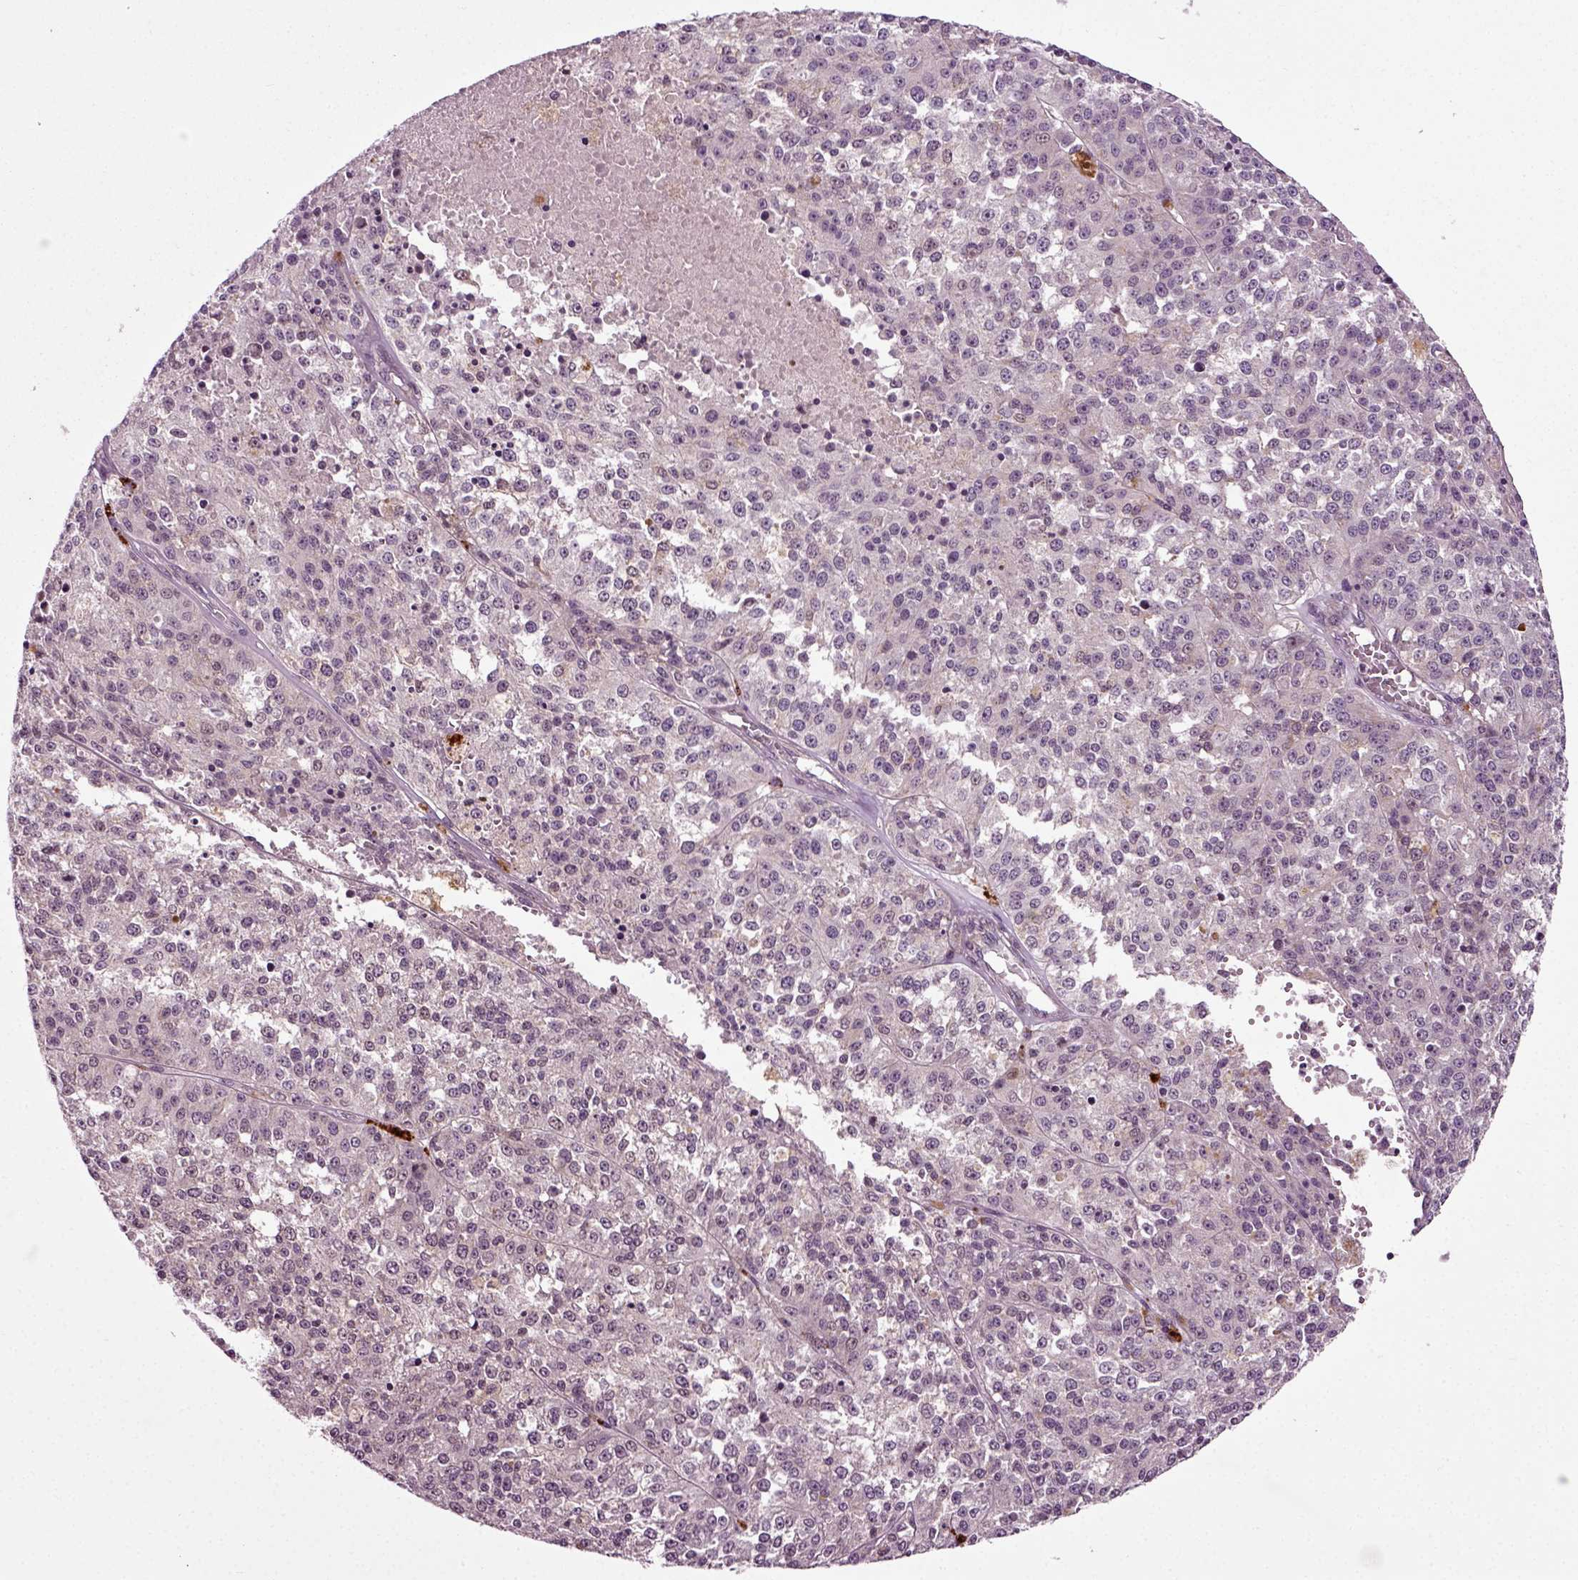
{"staining": {"intensity": "negative", "quantity": "none", "location": "none"}, "tissue": "melanoma", "cell_type": "Tumor cells", "image_type": "cancer", "snomed": [{"axis": "morphology", "description": "Malignant melanoma, Metastatic site"}, {"axis": "topography", "description": "Lymph node"}], "caption": "DAB immunohistochemical staining of malignant melanoma (metastatic site) shows no significant staining in tumor cells. The staining was performed using DAB to visualize the protein expression in brown, while the nuclei were stained in blue with hematoxylin (Magnification: 20x).", "gene": "KNSTRN", "patient": {"sex": "female", "age": 64}}